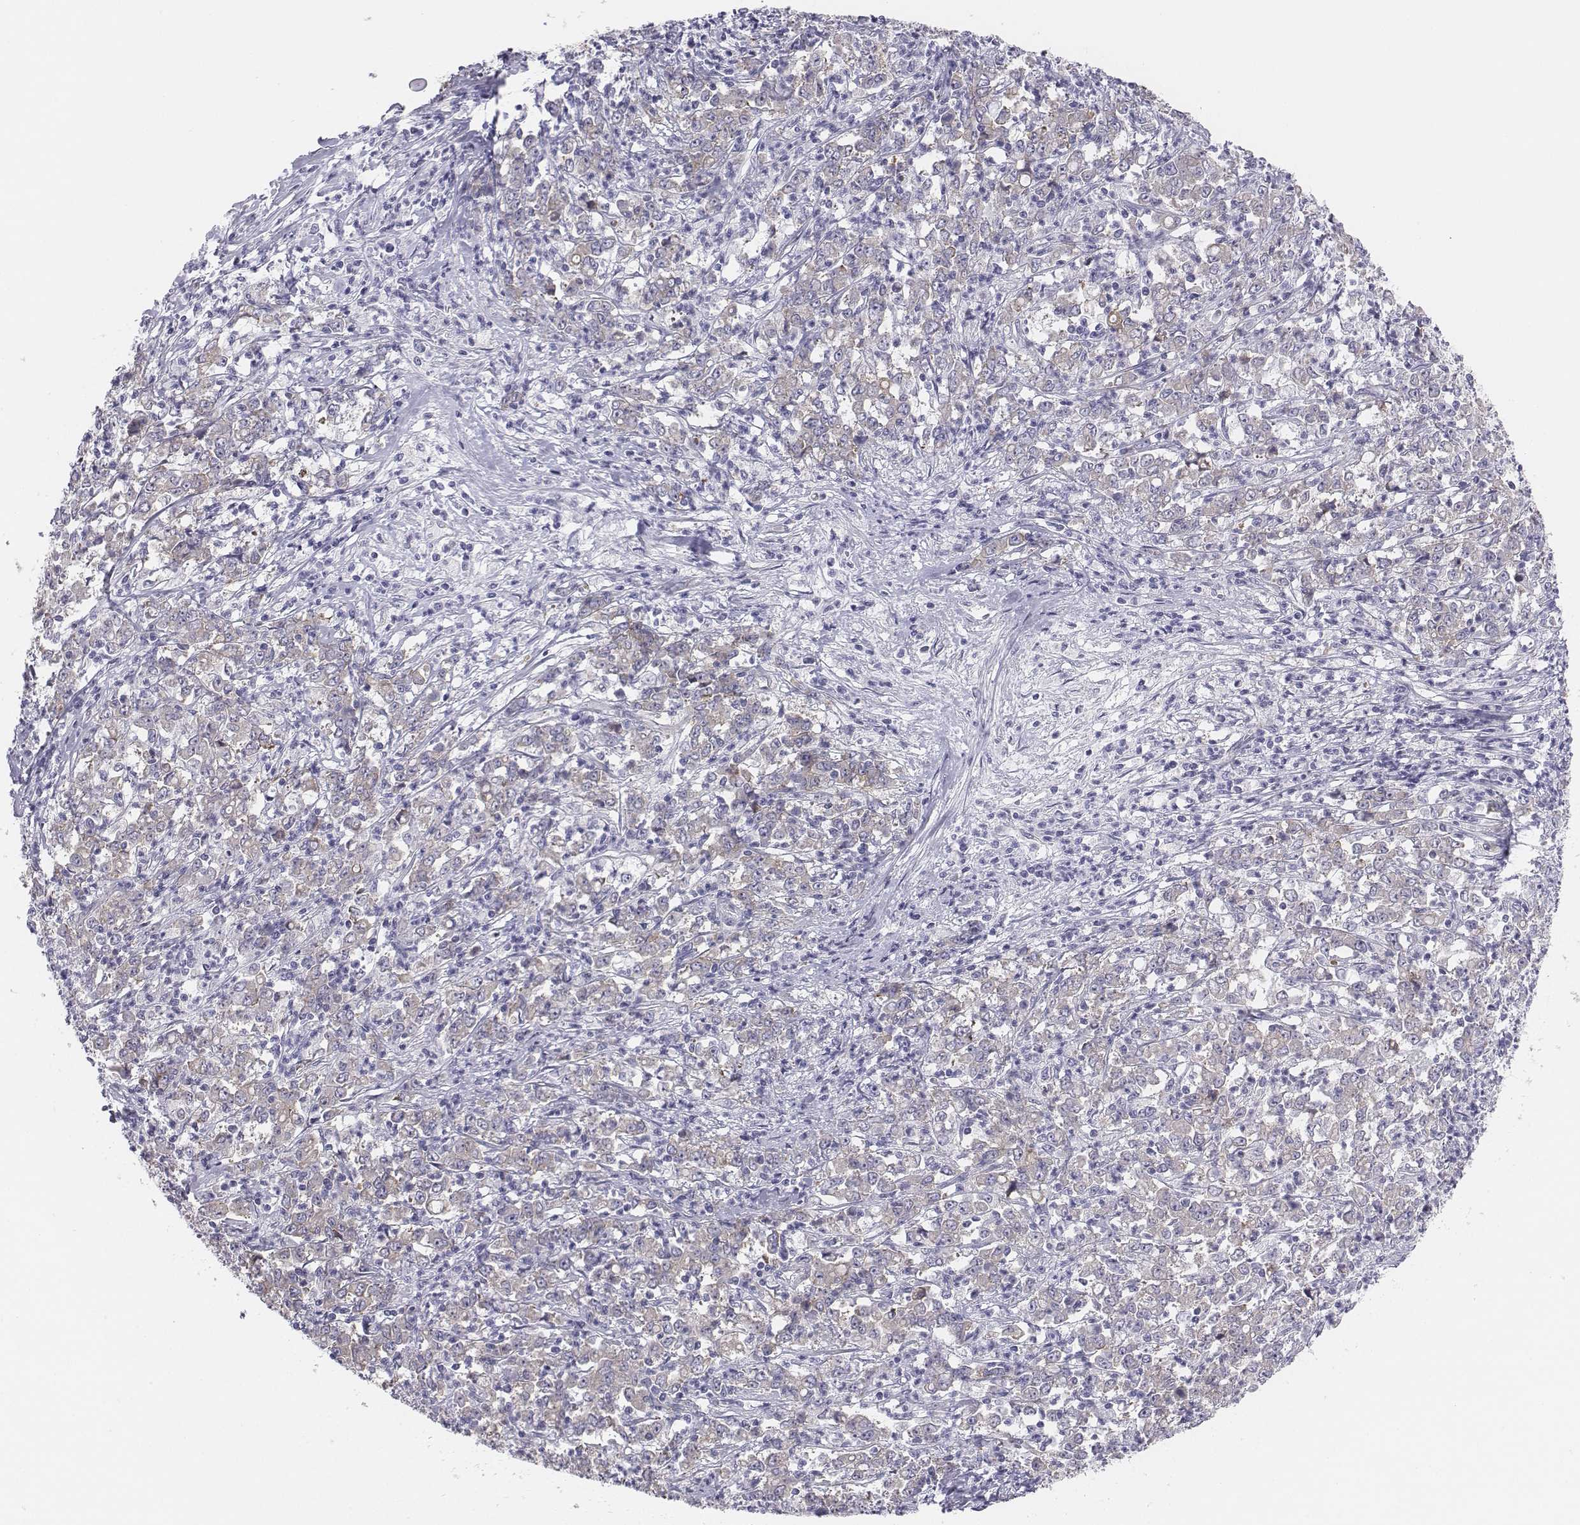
{"staining": {"intensity": "negative", "quantity": "none", "location": "none"}, "tissue": "stomach cancer", "cell_type": "Tumor cells", "image_type": "cancer", "snomed": [{"axis": "morphology", "description": "Adenocarcinoma, NOS"}, {"axis": "topography", "description": "Stomach, lower"}], "caption": "An immunohistochemistry (IHC) micrograph of adenocarcinoma (stomach) is shown. There is no staining in tumor cells of adenocarcinoma (stomach).", "gene": "CHST14", "patient": {"sex": "female", "age": 71}}